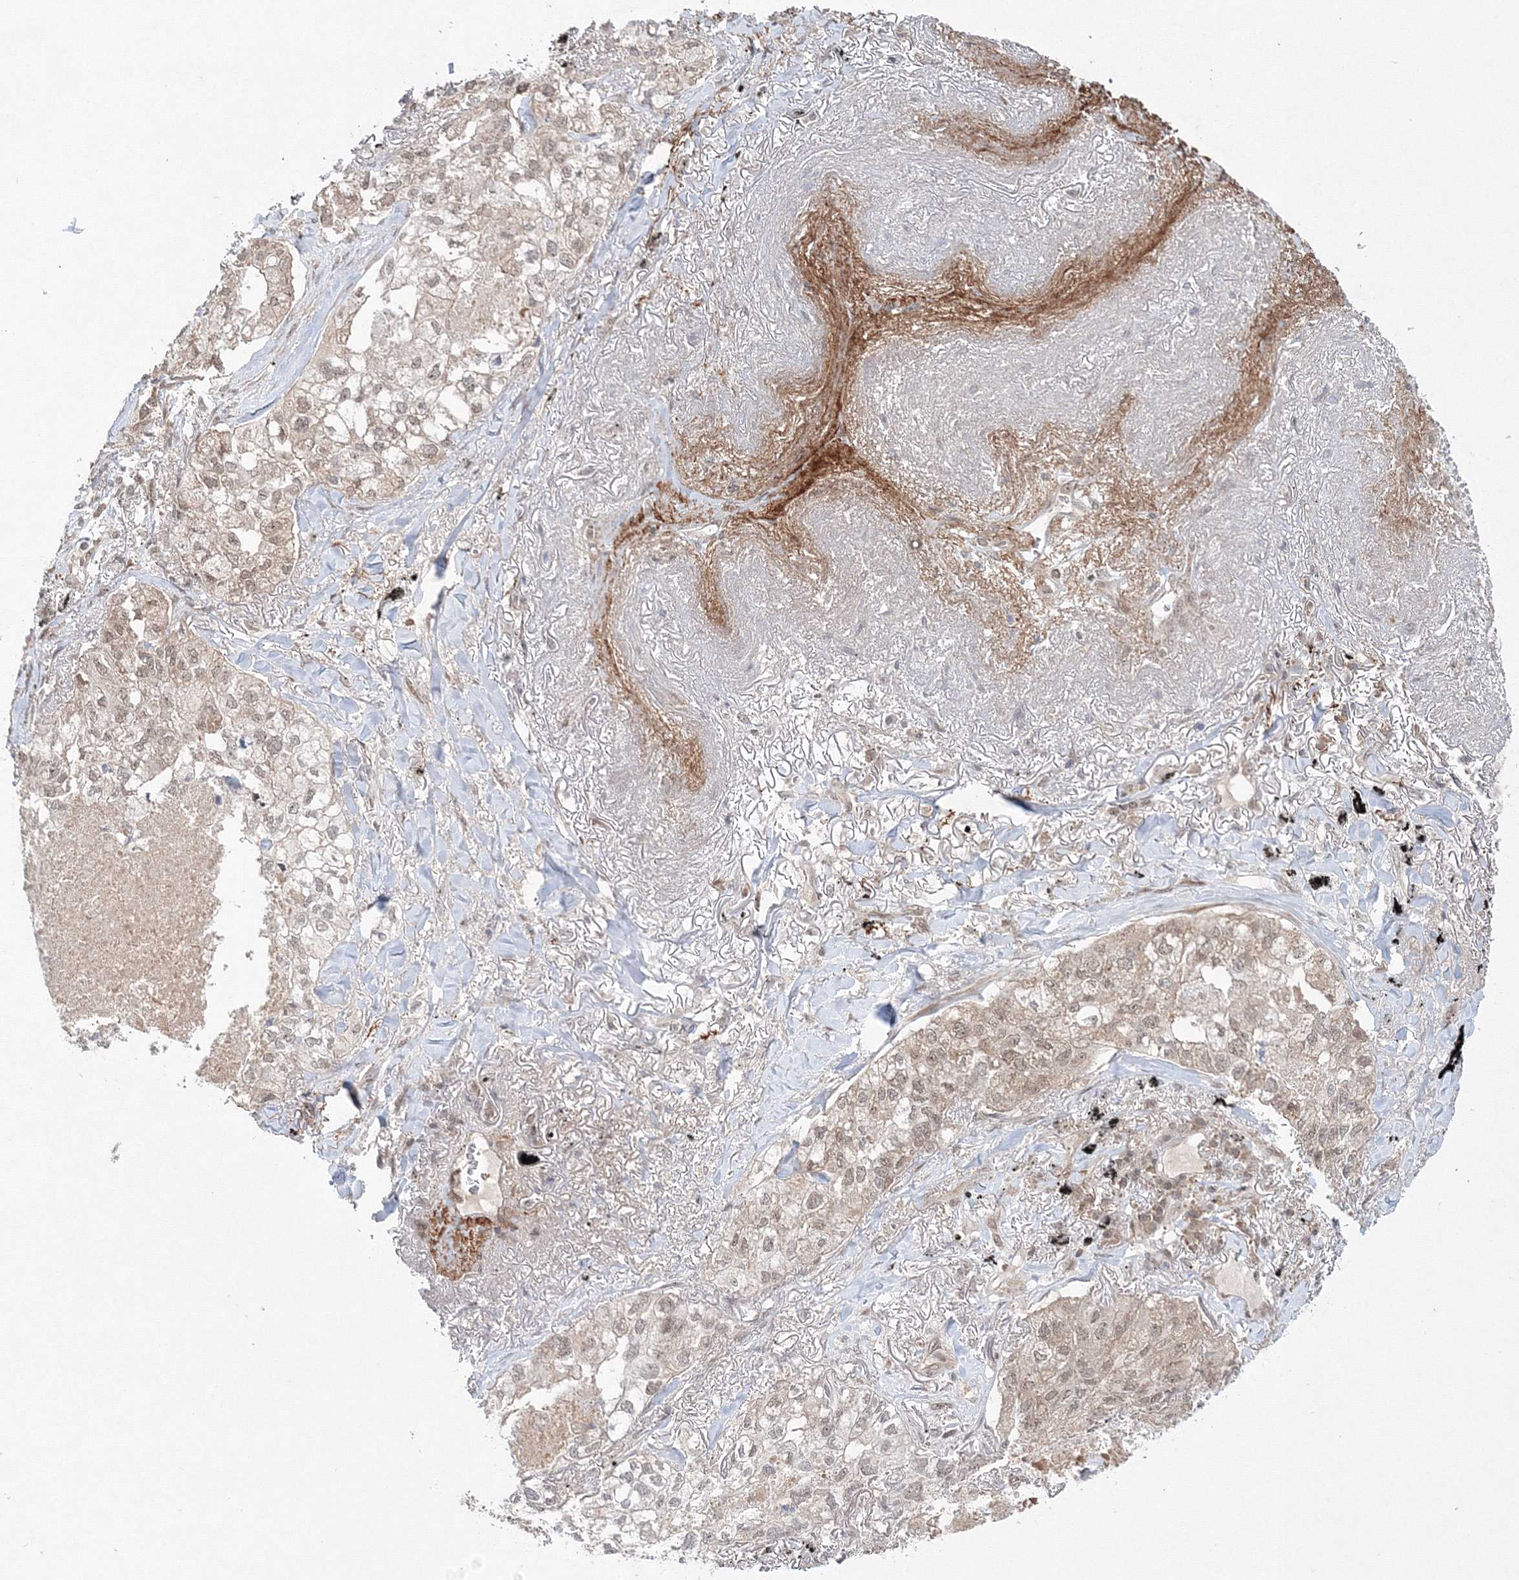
{"staining": {"intensity": "weak", "quantity": "<25%", "location": "nuclear"}, "tissue": "lung cancer", "cell_type": "Tumor cells", "image_type": "cancer", "snomed": [{"axis": "morphology", "description": "Adenocarcinoma, NOS"}, {"axis": "topography", "description": "Lung"}], "caption": "Lung cancer (adenocarcinoma) was stained to show a protein in brown. There is no significant expression in tumor cells.", "gene": "NOA1", "patient": {"sex": "male", "age": 65}}